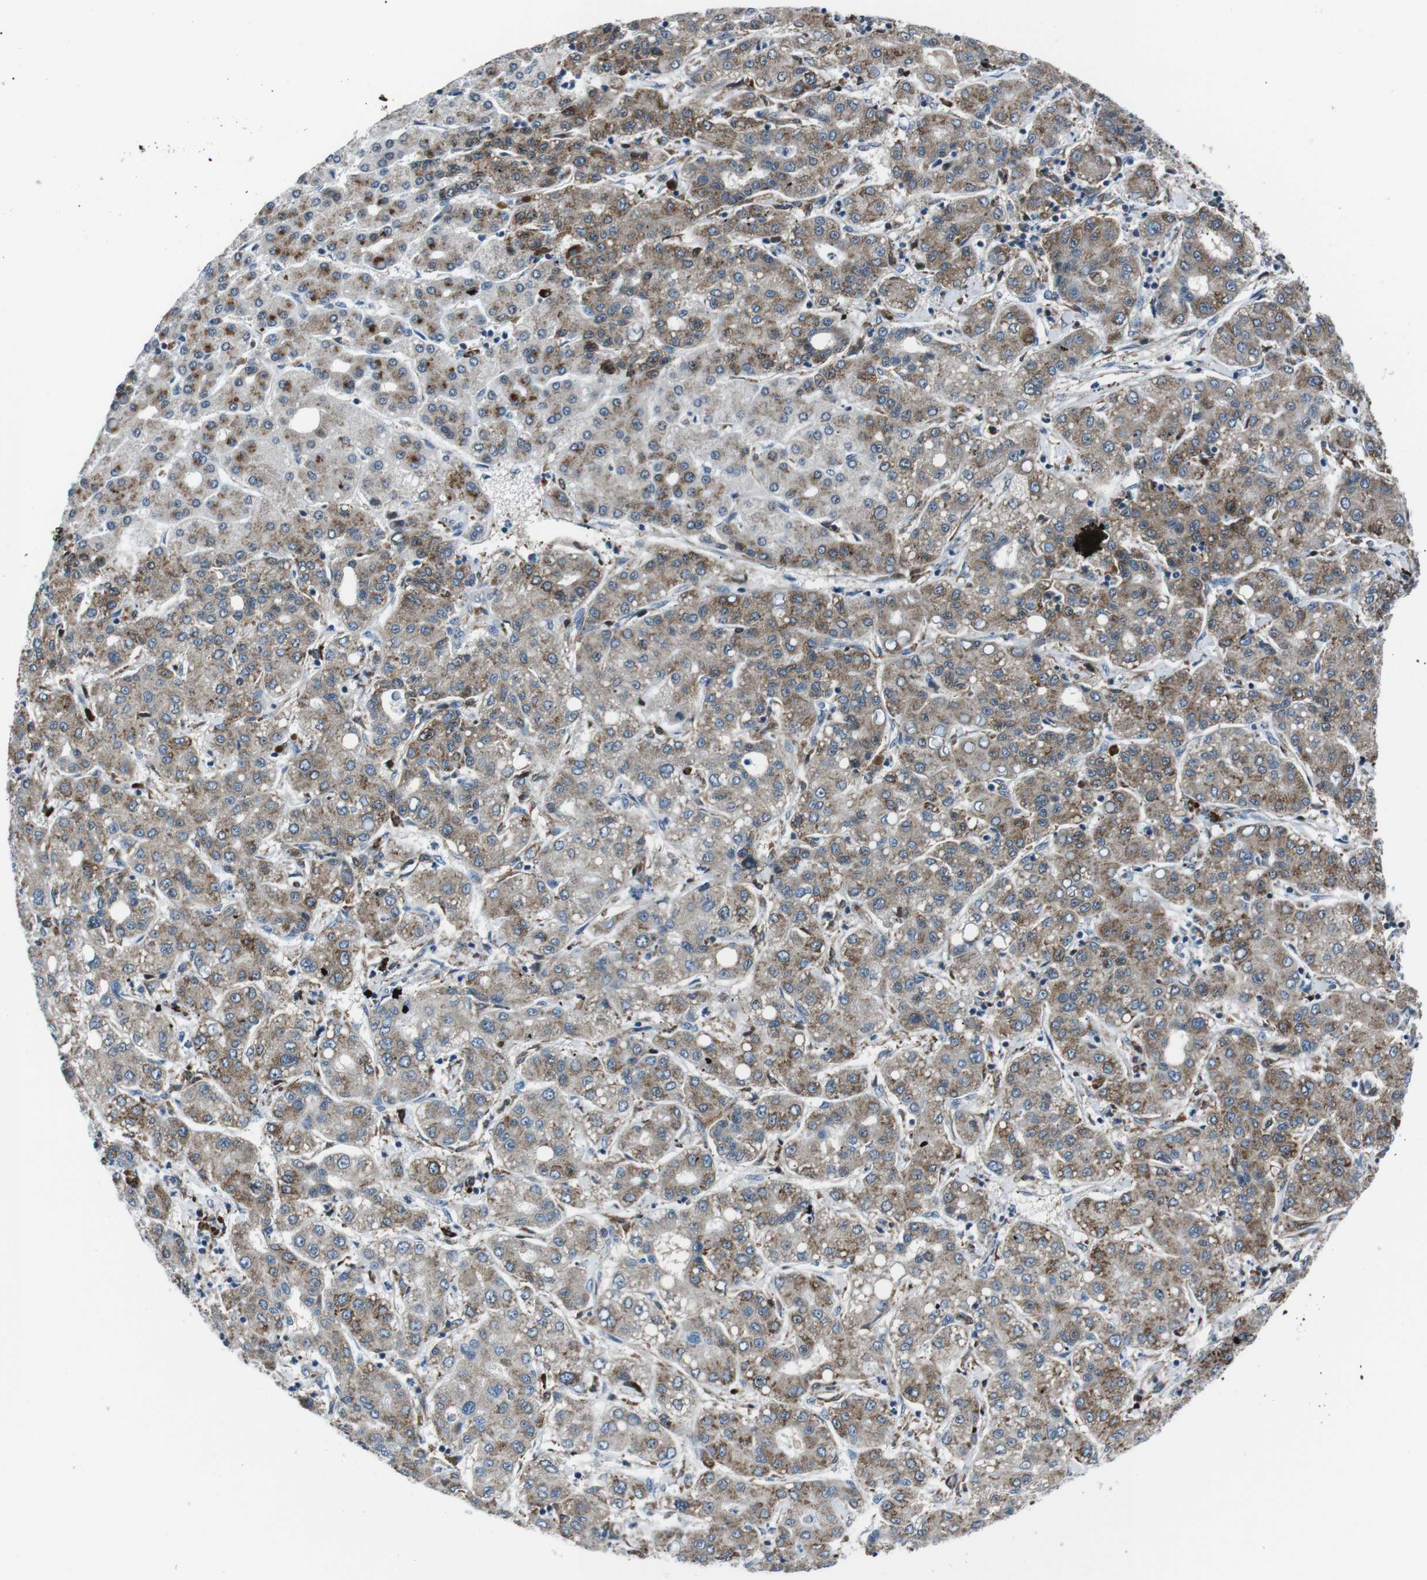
{"staining": {"intensity": "moderate", "quantity": ">75%", "location": "cytoplasmic/membranous"}, "tissue": "liver cancer", "cell_type": "Tumor cells", "image_type": "cancer", "snomed": [{"axis": "morphology", "description": "Carcinoma, Hepatocellular, NOS"}, {"axis": "topography", "description": "Liver"}], "caption": "Protein expression analysis of liver cancer (hepatocellular carcinoma) shows moderate cytoplasmic/membranous expression in about >75% of tumor cells.", "gene": "BLNK", "patient": {"sex": "male", "age": 65}}